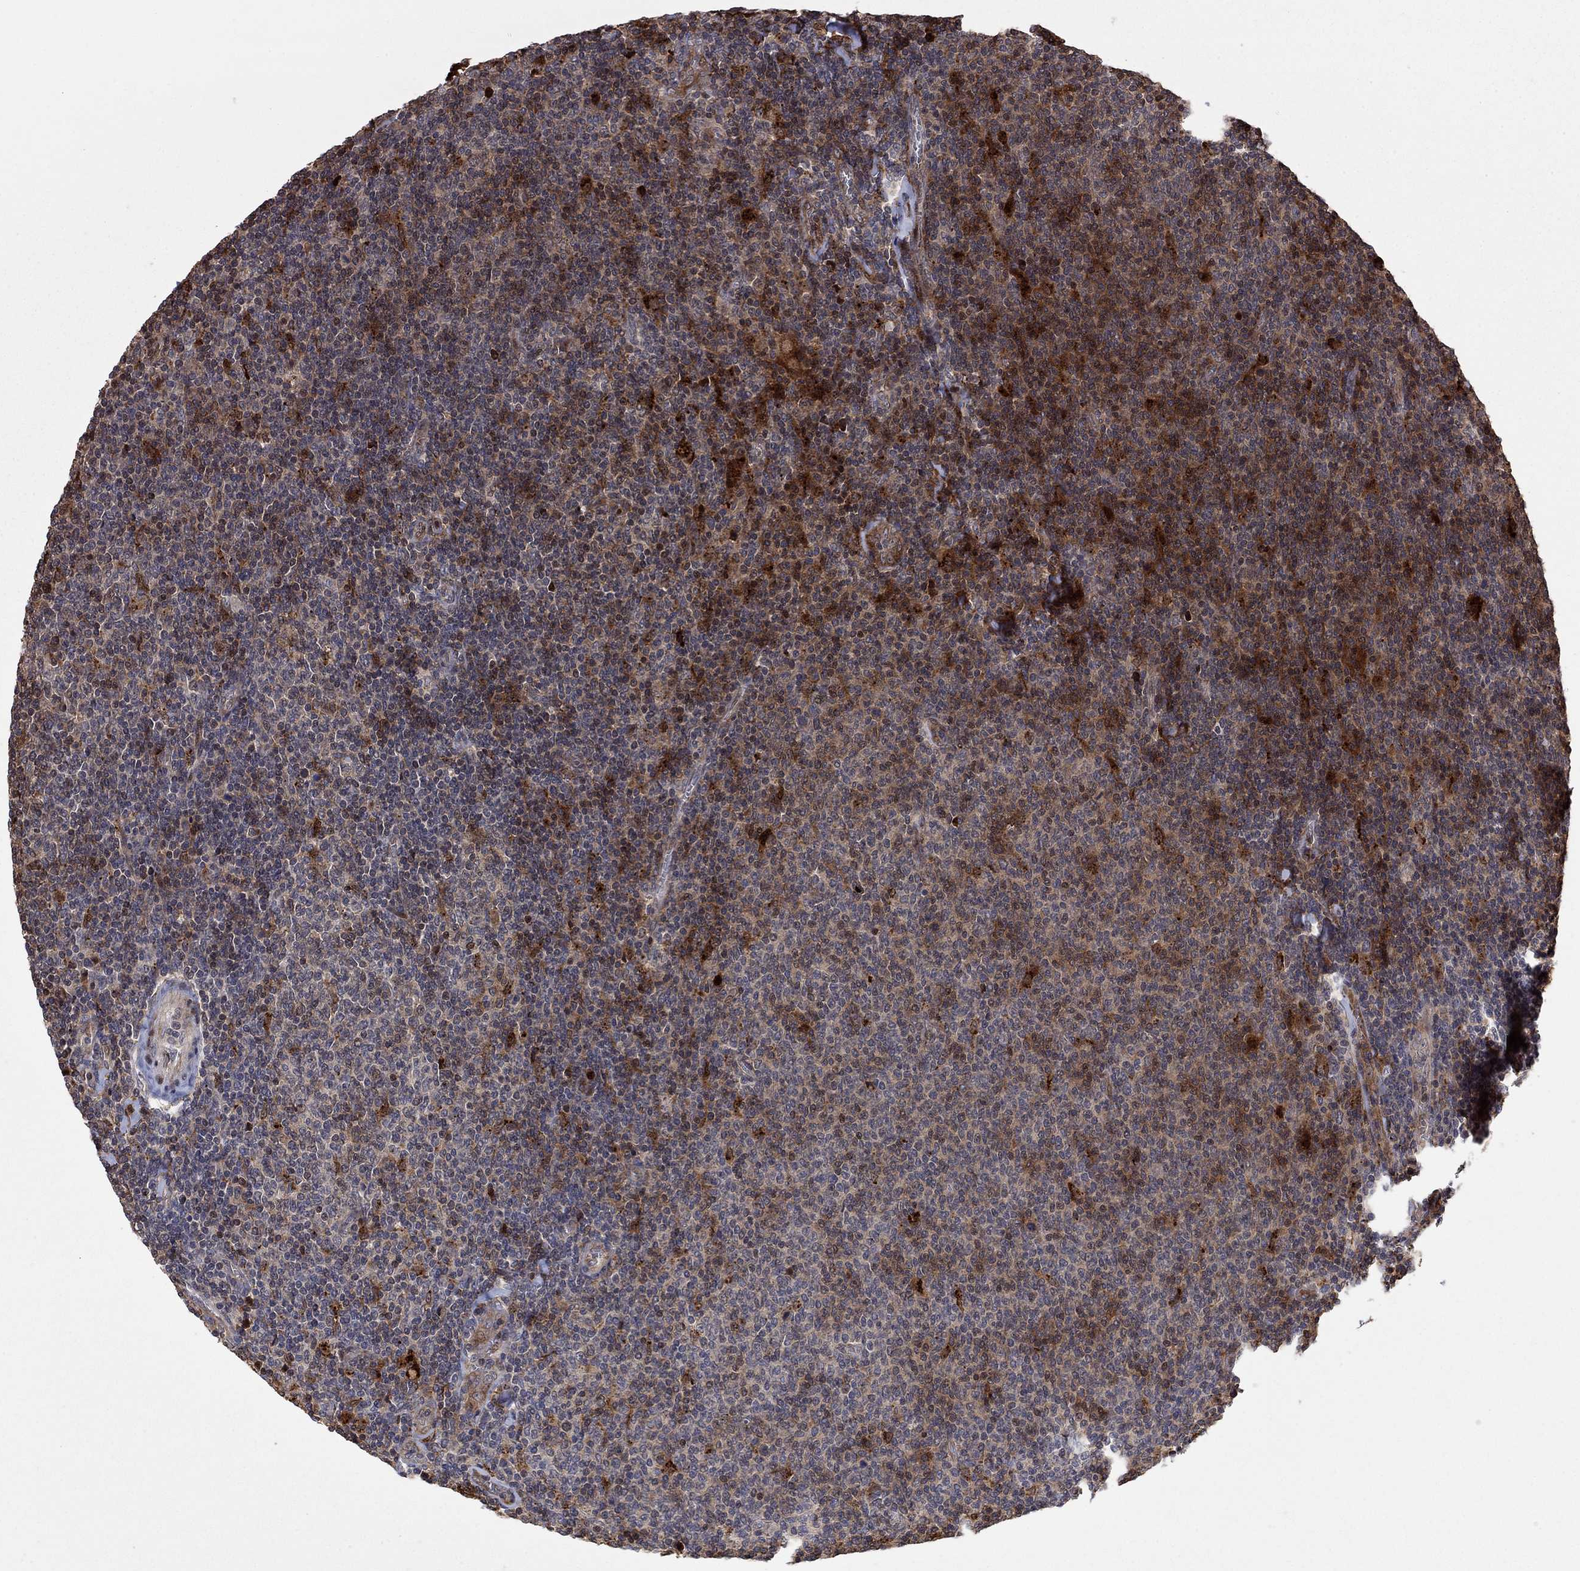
{"staining": {"intensity": "strong", "quantity": "25%-75%", "location": "cytoplasmic/membranous"}, "tissue": "lymphoma", "cell_type": "Tumor cells", "image_type": "cancer", "snomed": [{"axis": "morphology", "description": "Malignant lymphoma, non-Hodgkin's type, Low grade"}, {"axis": "topography", "description": "Lymph node"}], "caption": "Immunohistochemistry micrograph of lymphoma stained for a protein (brown), which shows high levels of strong cytoplasmic/membranous positivity in about 25%-75% of tumor cells.", "gene": "LPCAT4", "patient": {"sex": "male", "age": 52}}